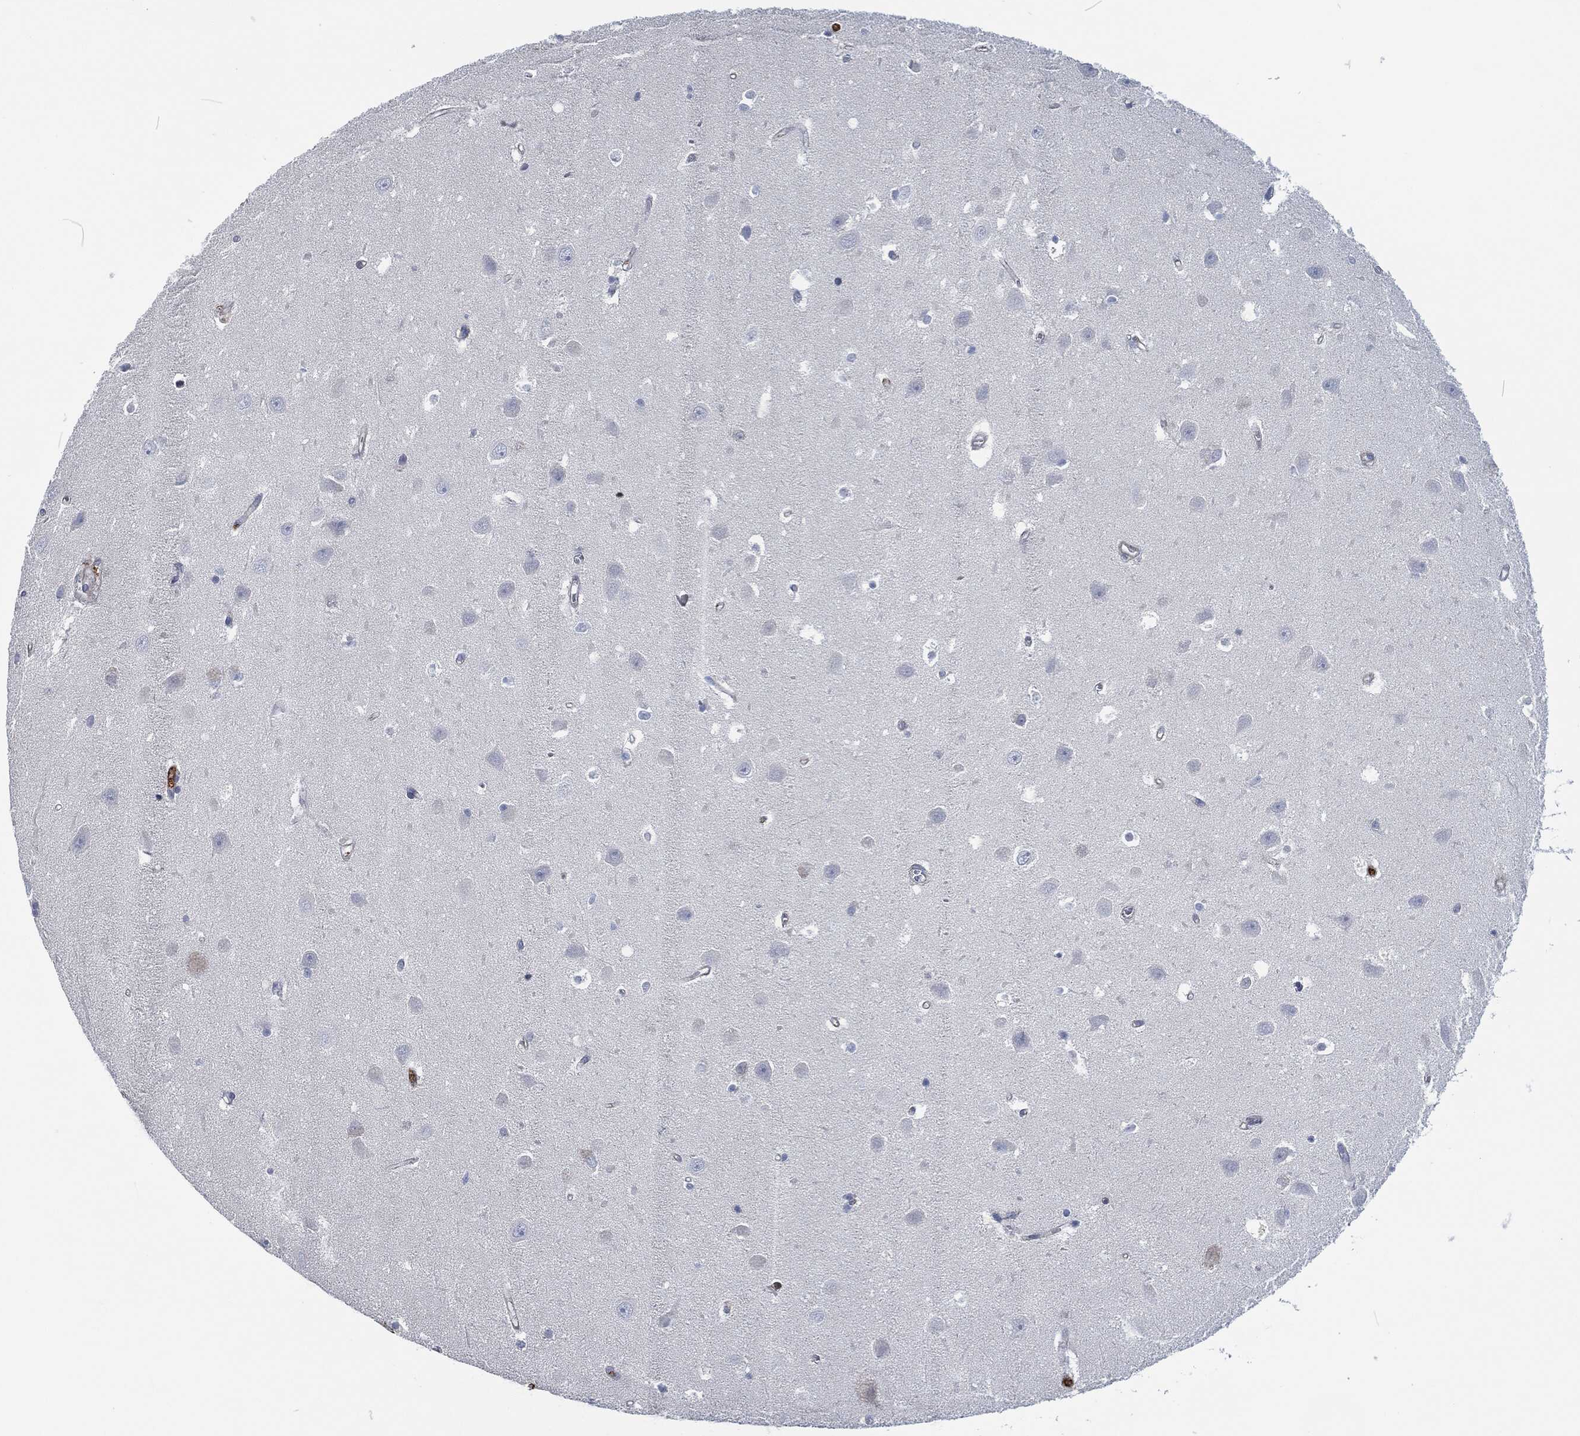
{"staining": {"intensity": "negative", "quantity": "none", "location": "none"}, "tissue": "hippocampus", "cell_type": "Glial cells", "image_type": "normal", "snomed": [{"axis": "morphology", "description": "Normal tissue, NOS"}, {"axis": "topography", "description": "Hippocampus"}], "caption": "The immunohistochemistry (IHC) image has no significant positivity in glial cells of hippocampus. (Immunohistochemistry, brightfield microscopy, high magnification).", "gene": "MPO", "patient": {"sex": "female", "age": 64}}